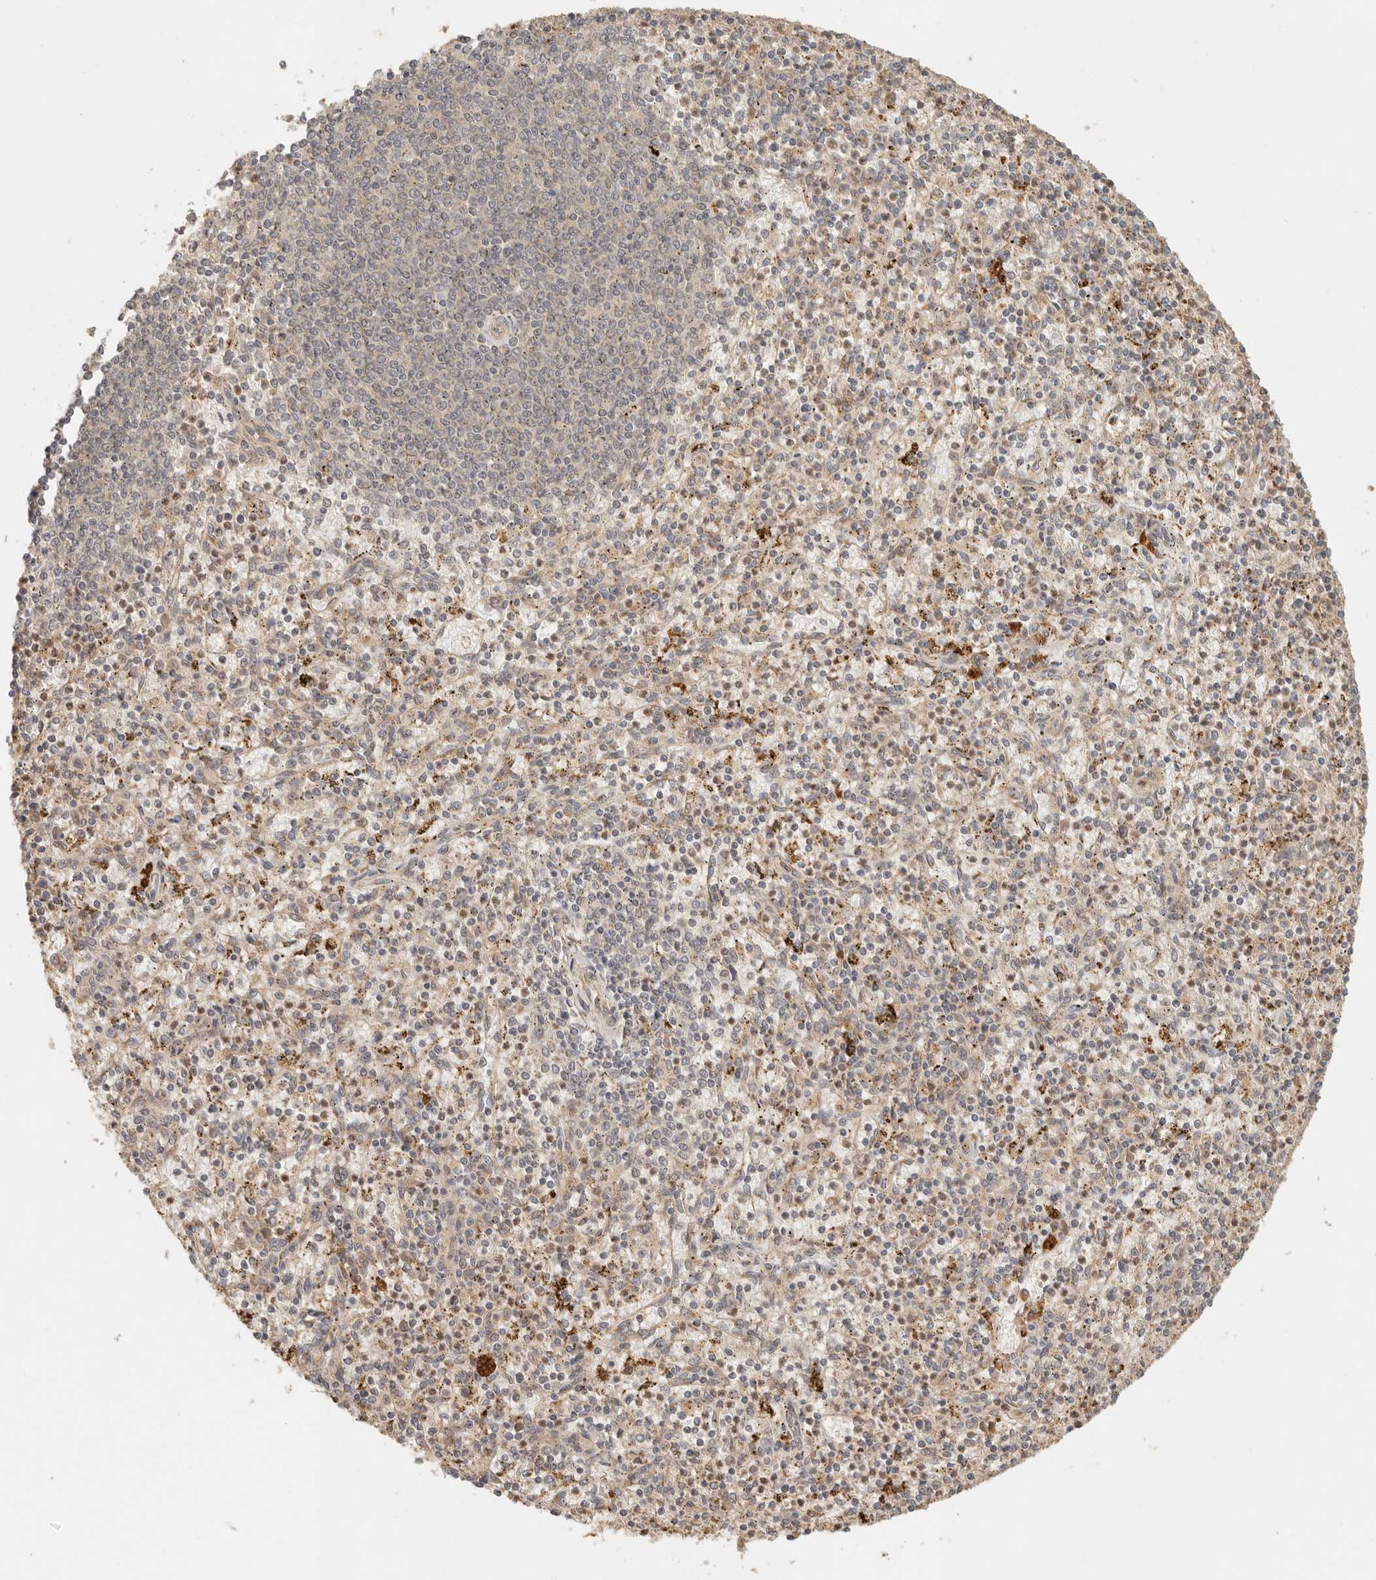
{"staining": {"intensity": "moderate", "quantity": "<25%", "location": "cytoplasmic/membranous"}, "tissue": "spleen", "cell_type": "Cells in red pulp", "image_type": "normal", "snomed": [{"axis": "morphology", "description": "Normal tissue, NOS"}, {"axis": "topography", "description": "Spleen"}], "caption": "Immunohistochemical staining of normal spleen displays moderate cytoplasmic/membranous protein expression in about <25% of cells in red pulp.", "gene": "ANKRD61", "patient": {"sex": "male", "age": 72}}